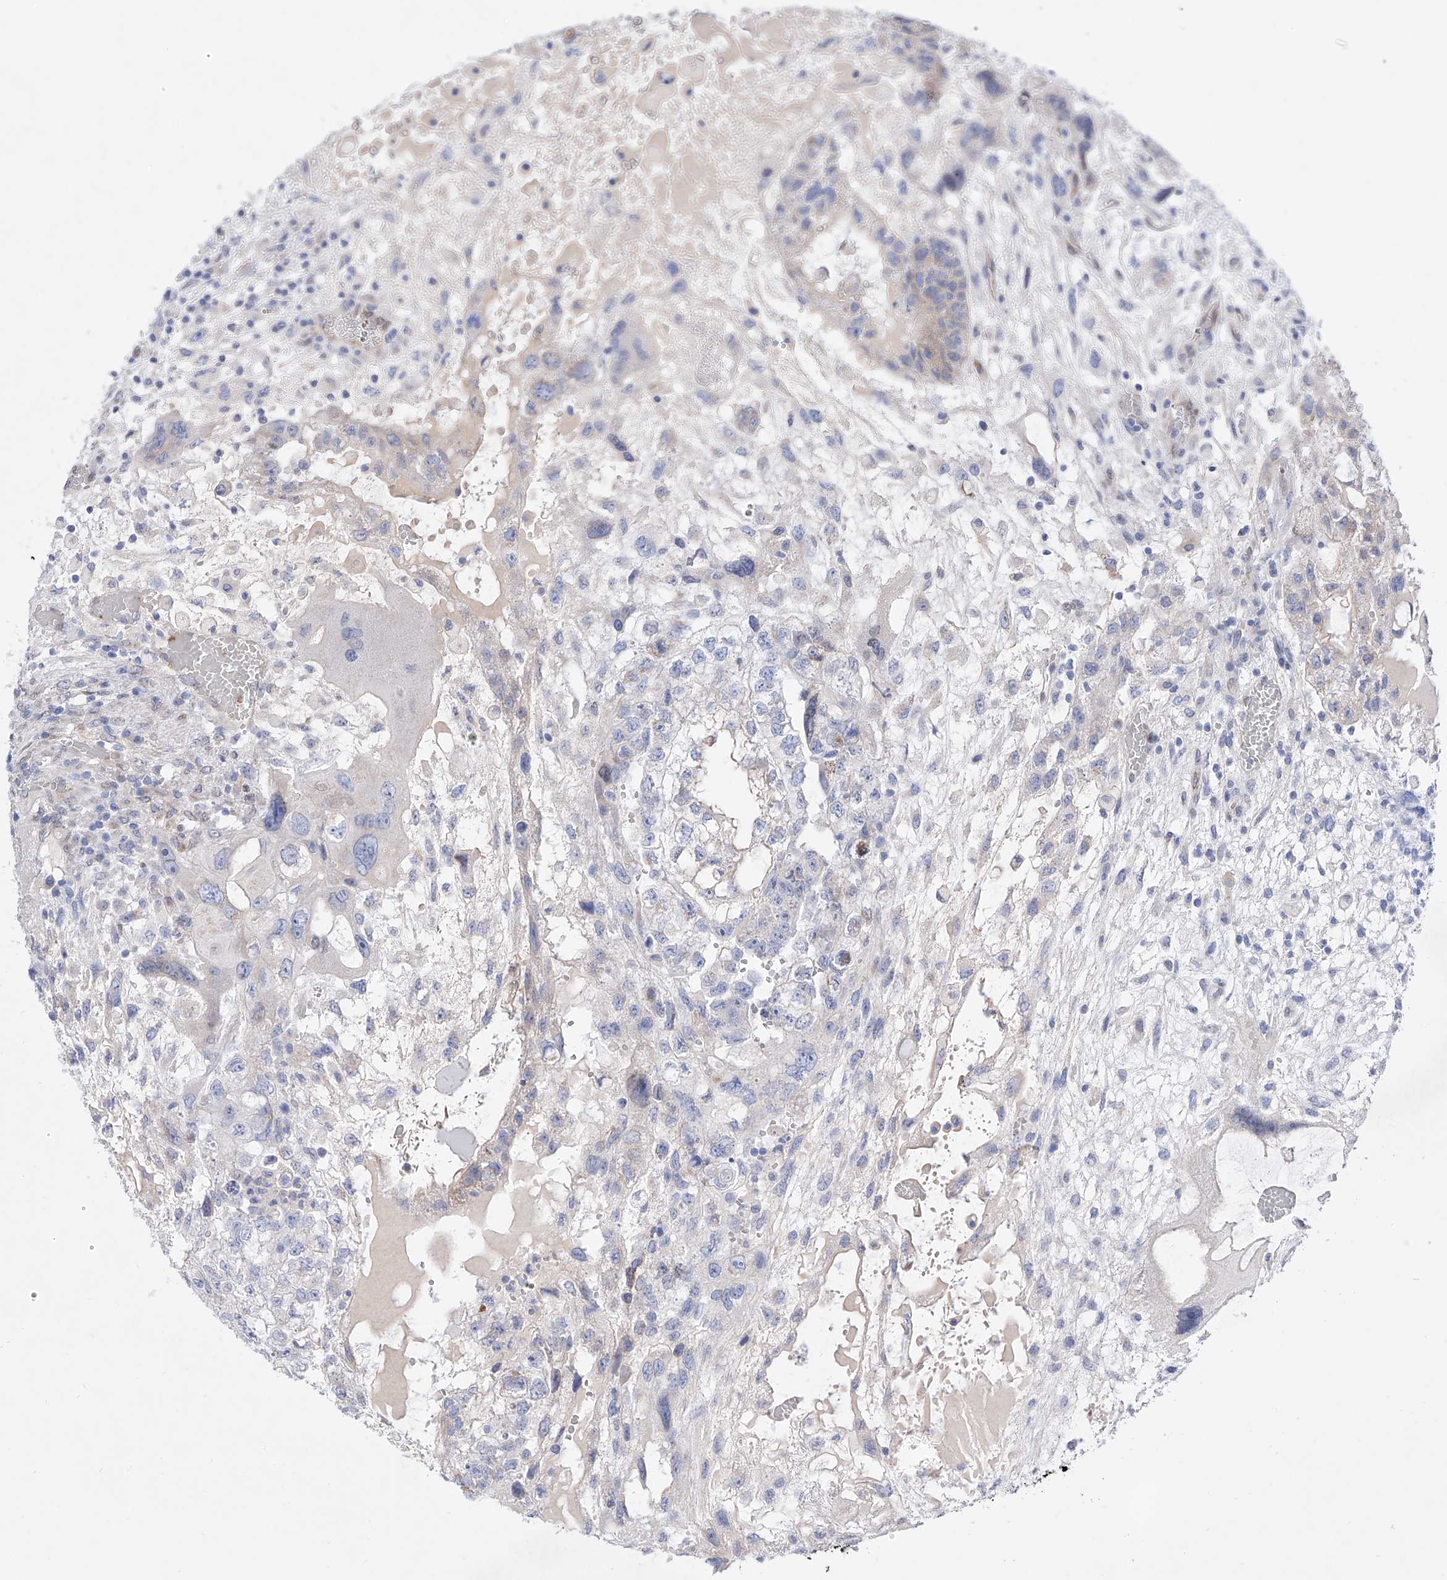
{"staining": {"intensity": "negative", "quantity": "none", "location": "none"}, "tissue": "testis cancer", "cell_type": "Tumor cells", "image_type": "cancer", "snomed": [{"axis": "morphology", "description": "Carcinoma, Embryonal, NOS"}, {"axis": "topography", "description": "Testis"}], "caption": "This is an IHC image of human testis cancer. There is no staining in tumor cells.", "gene": "LCLAT1", "patient": {"sex": "male", "age": 36}}